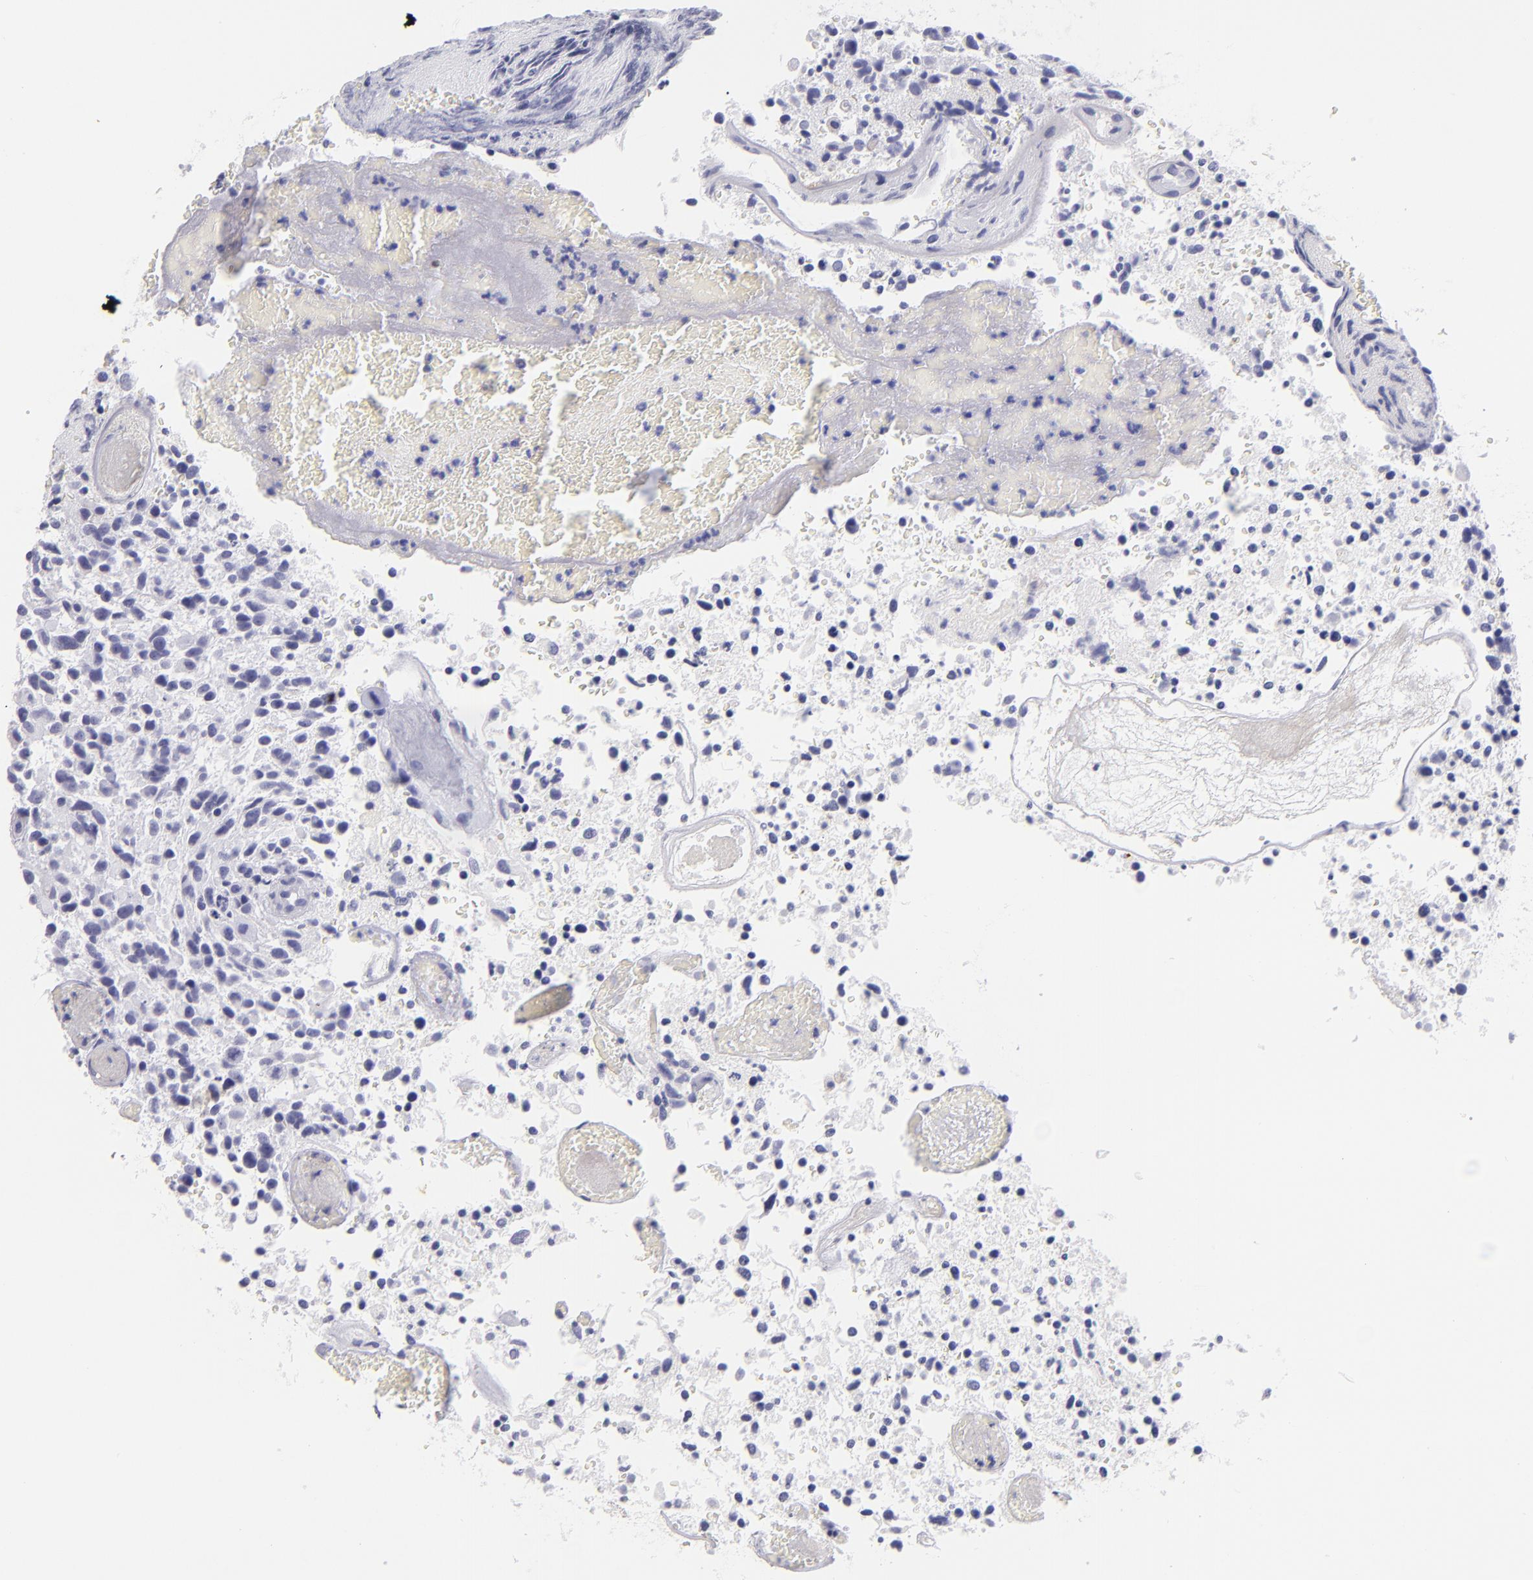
{"staining": {"intensity": "negative", "quantity": "none", "location": "none"}, "tissue": "glioma", "cell_type": "Tumor cells", "image_type": "cancer", "snomed": [{"axis": "morphology", "description": "Glioma, malignant, High grade"}, {"axis": "topography", "description": "Brain"}], "caption": "Tumor cells are negative for brown protein staining in malignant glioma (high-grade). Nuclei are stained in blue.", "gene": "CD82", "patient": {"sex": "male", "age": 72}}